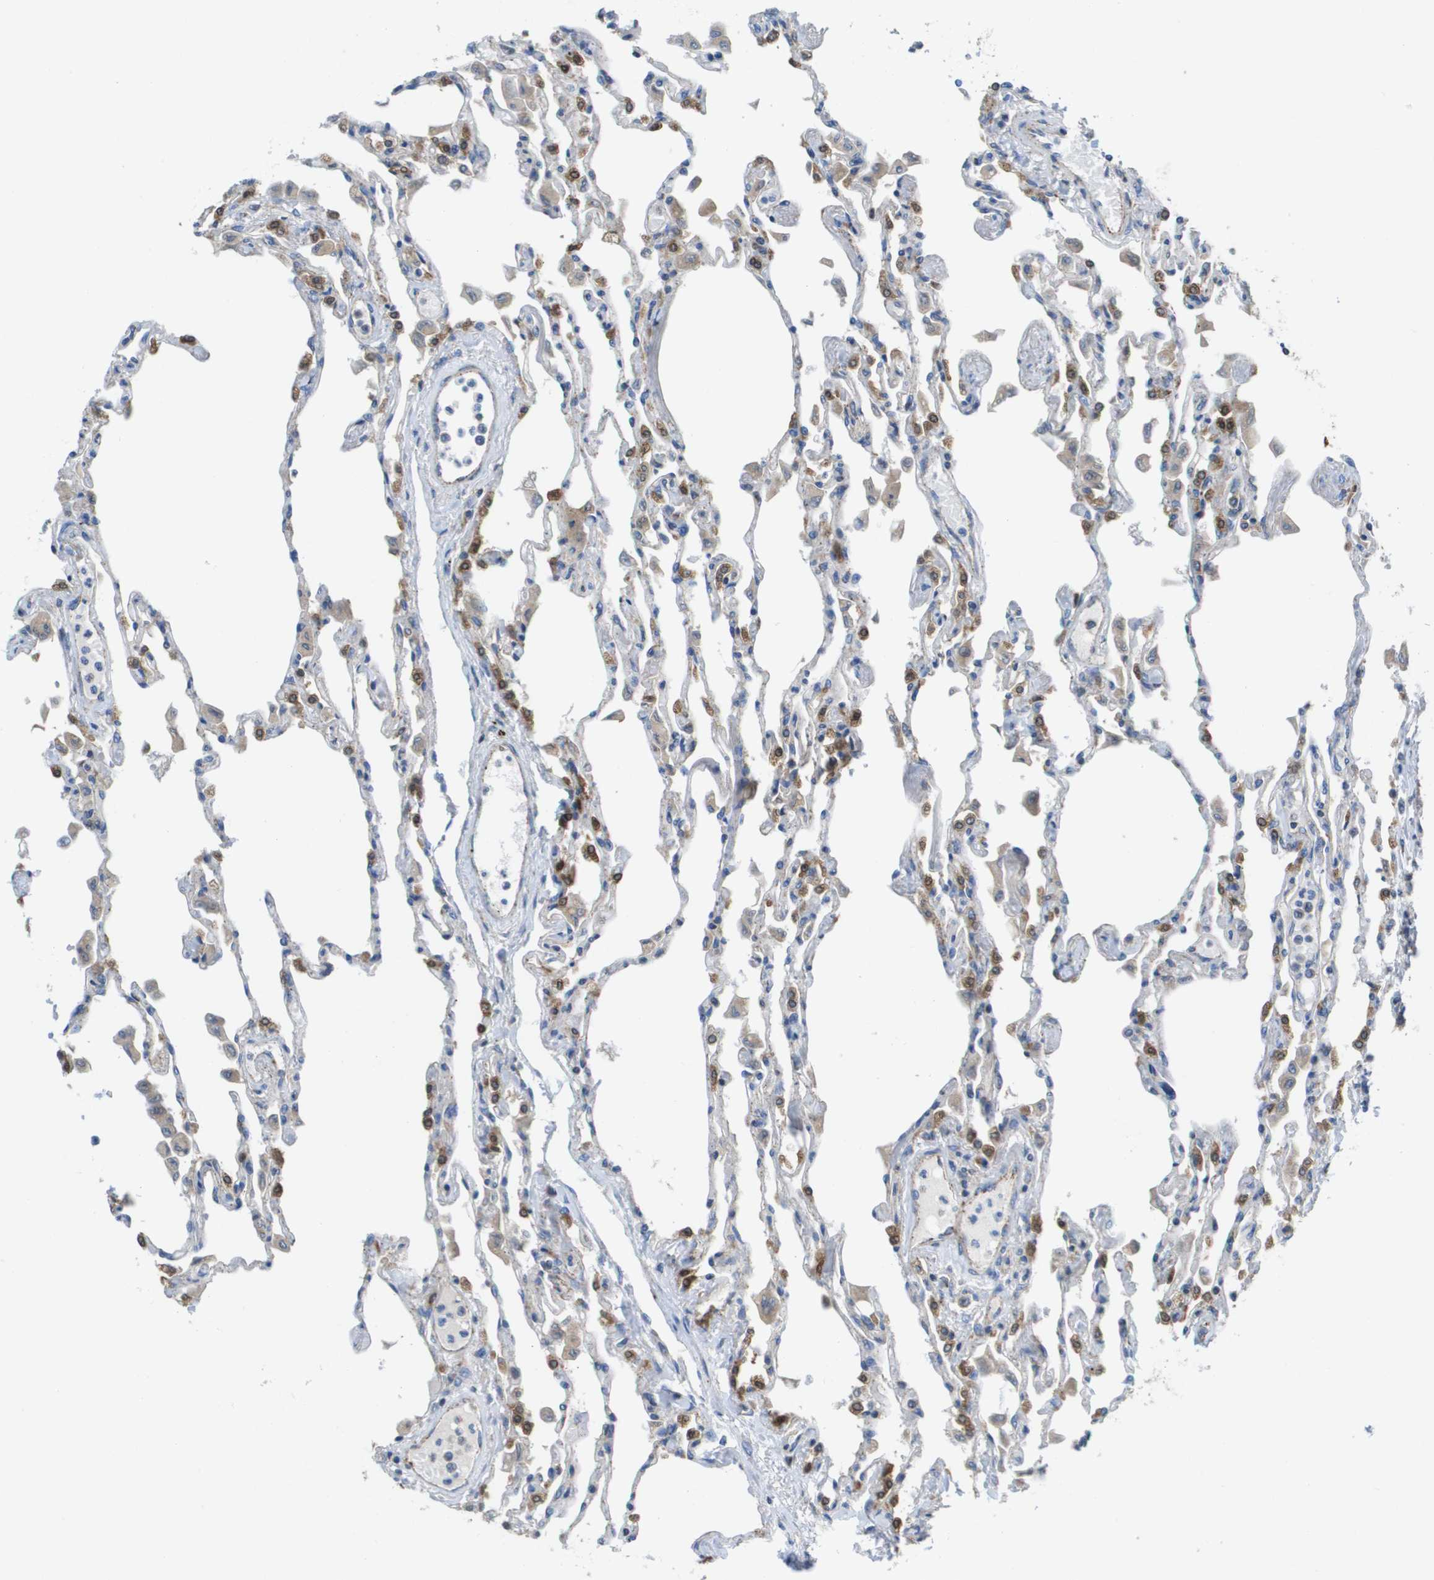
{"staining": {"intensity": "moderate", "quantity": "<25%", "location": "cytoplasmic/membranous"}, "tissue": "lung", "cell_type": "Alveolar cells", "image_type": "normal", "snomed": [{"axis": "morphology", "description": "Normal tissue, NOS"}, {"axis": "topography", "description": "Bronchus"}, {"axis": "topography", "description": "Lung"}], "caption": "Immunohistochemistry (IHC) of normal lung demonstrates low levels of moderate cytoplasmic/membranous positivity in approximately <25% of alveolar cells.", "gene": "FIS1", "patient": {"sex": "female", "age": 49}}